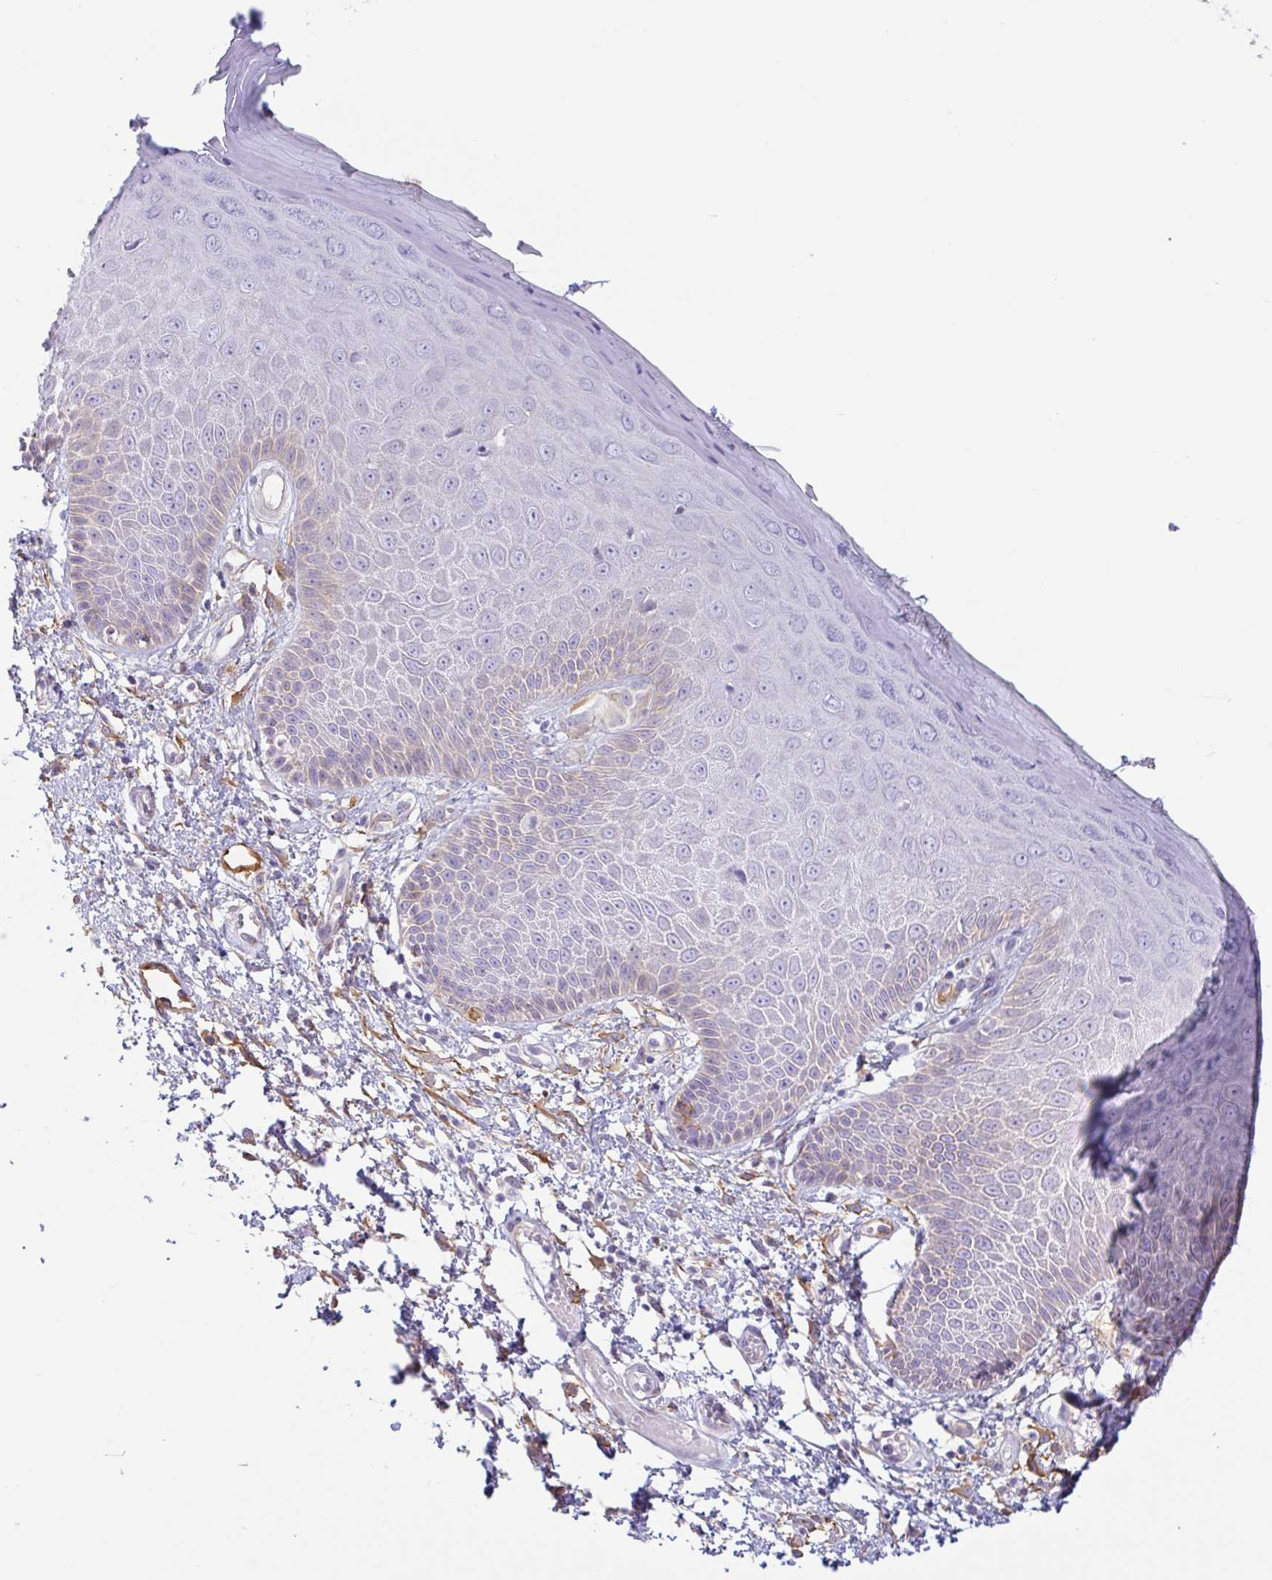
{"staining": {"intensity": "moderate", "quantity": "<25%", "location": "cytoplasmic/membranous"}, "tissue": "skin", "cell_type": "Epidermal cells", "image_type": "normal", "snomed": [{"axis": "morphology", "description": "Normal tissue, NOS"}, {"axis": "topography", "description": "Anal"}, {"axis": "topography", "description": "Peripheral nerve tissue"}], "caption": "Immunohistochemistry (IHC) micrograph of unremarkable human skin stained for a protein (brown), which demonstrates low levels of moderate cytoplasmic/membranous staining in approximately <25% of epidermal cells.", "gene": "MYH10", "patient": {"sex": "male", "age": 78}}